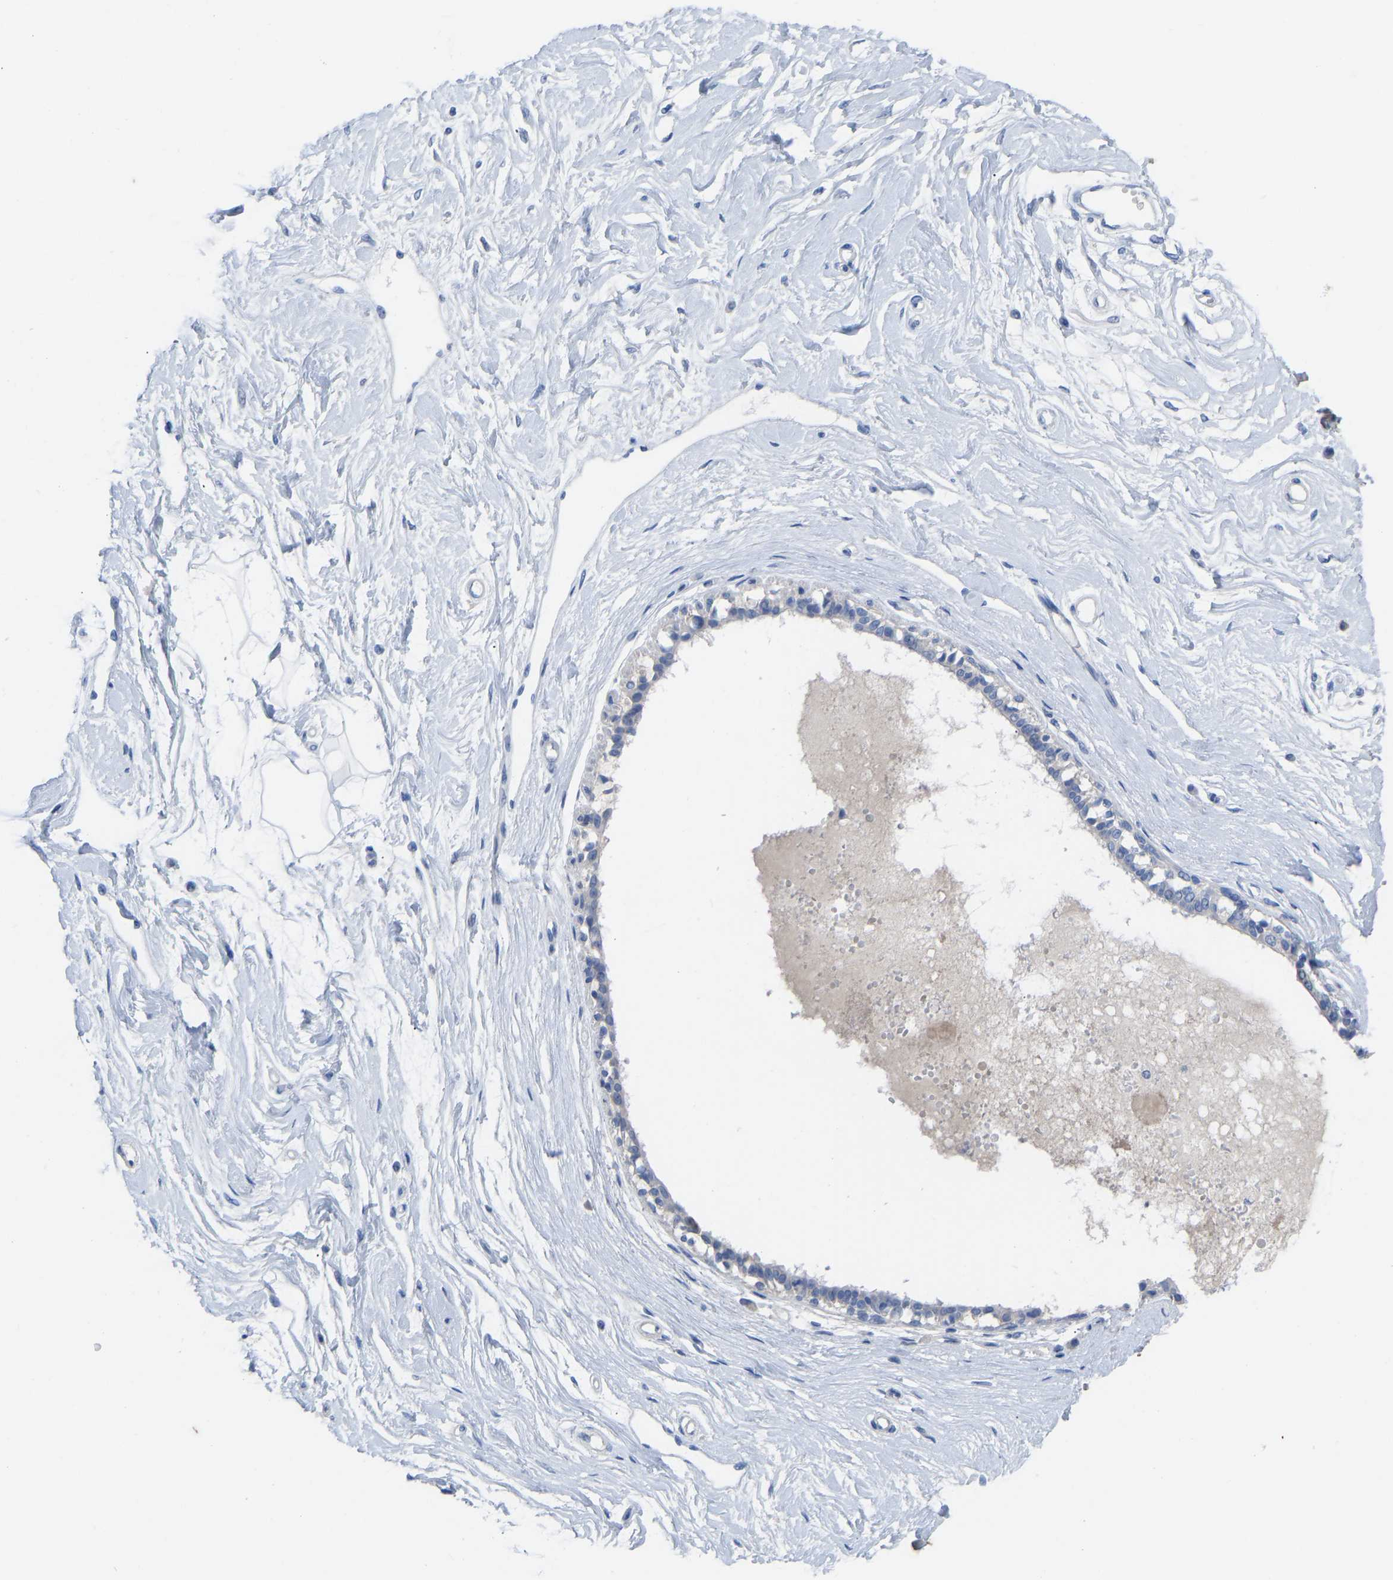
{"staining": {"intensity": "negative", "quantity": "none", "location": "none"}, "tissue": "breast", "cell_type": "Adipocytes", "image_type": "normal", "snomed": [{"axis": "morphology", "description": "Normal tissue, NOS"}, {"axis": "topography", "description": "Breast"}], "caption": "DAB immunohistochemical staining of normal breast demonstrates no significant positivity in adipocytes. (Immunohistochemistry, brightfield microscopy, high magnification).", "gene": "OLIG2", "patient": {"sex": "female", "age": 45}}